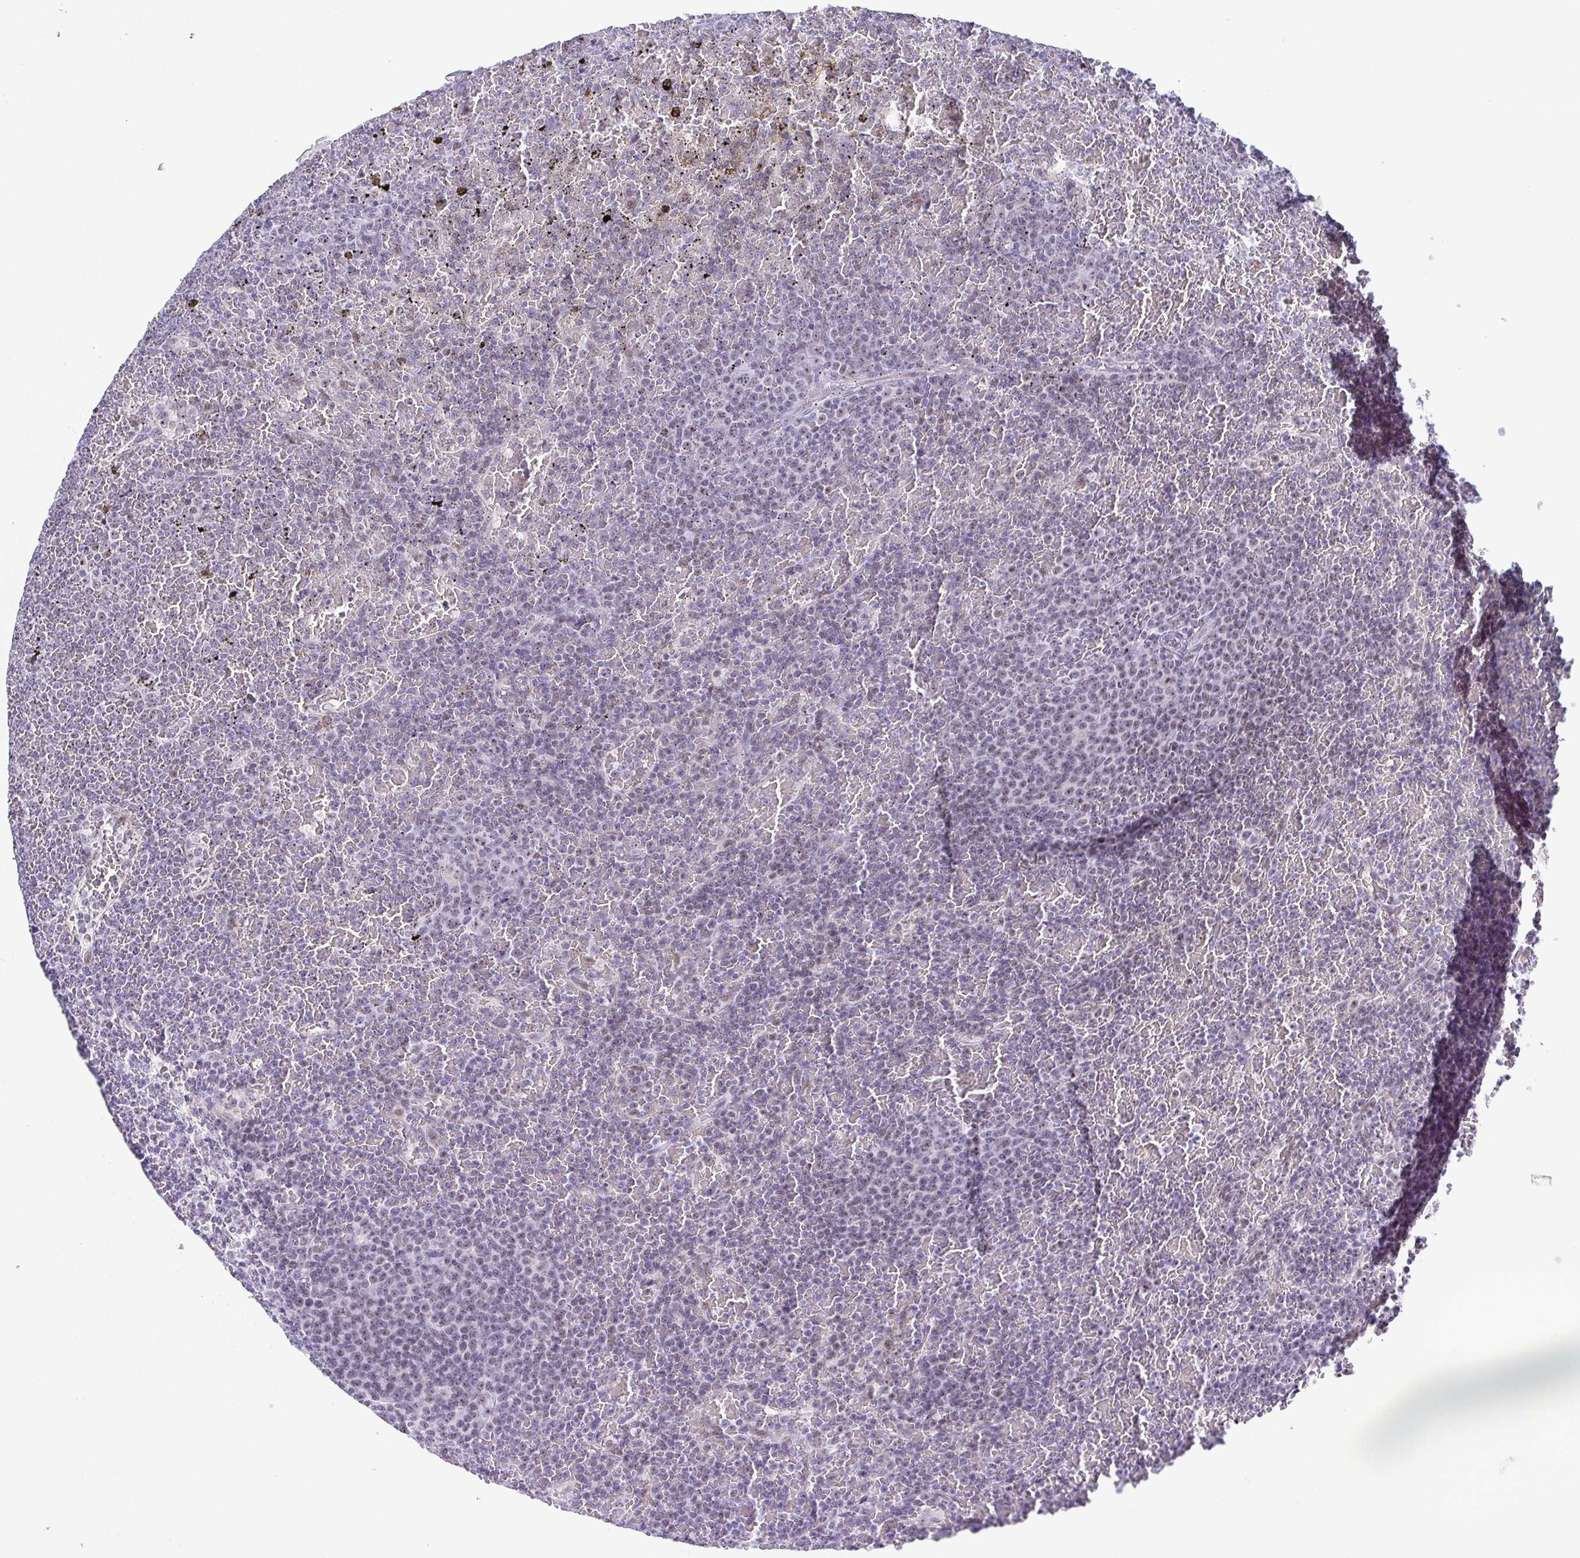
{"staining": {"intensity": "weak", "quantity": "<25%", "location": "nuclear"}, "tissue": "lymphoma", "cell_type": "Tumor cells", "image_type": "cancer", "snomed": [{"axis": "morphology", "description": "Malignant lymphoma, non-Hodgkin's type, Low grade"}, {"axis": "topography", "description": "Spleen"}], "caption": "Immunohistochemical staining of human lymphoma demonstrates no significant staining in tumor cells.", "gene": "BZW1", "patient": {"sex": "female", "age": 77}}